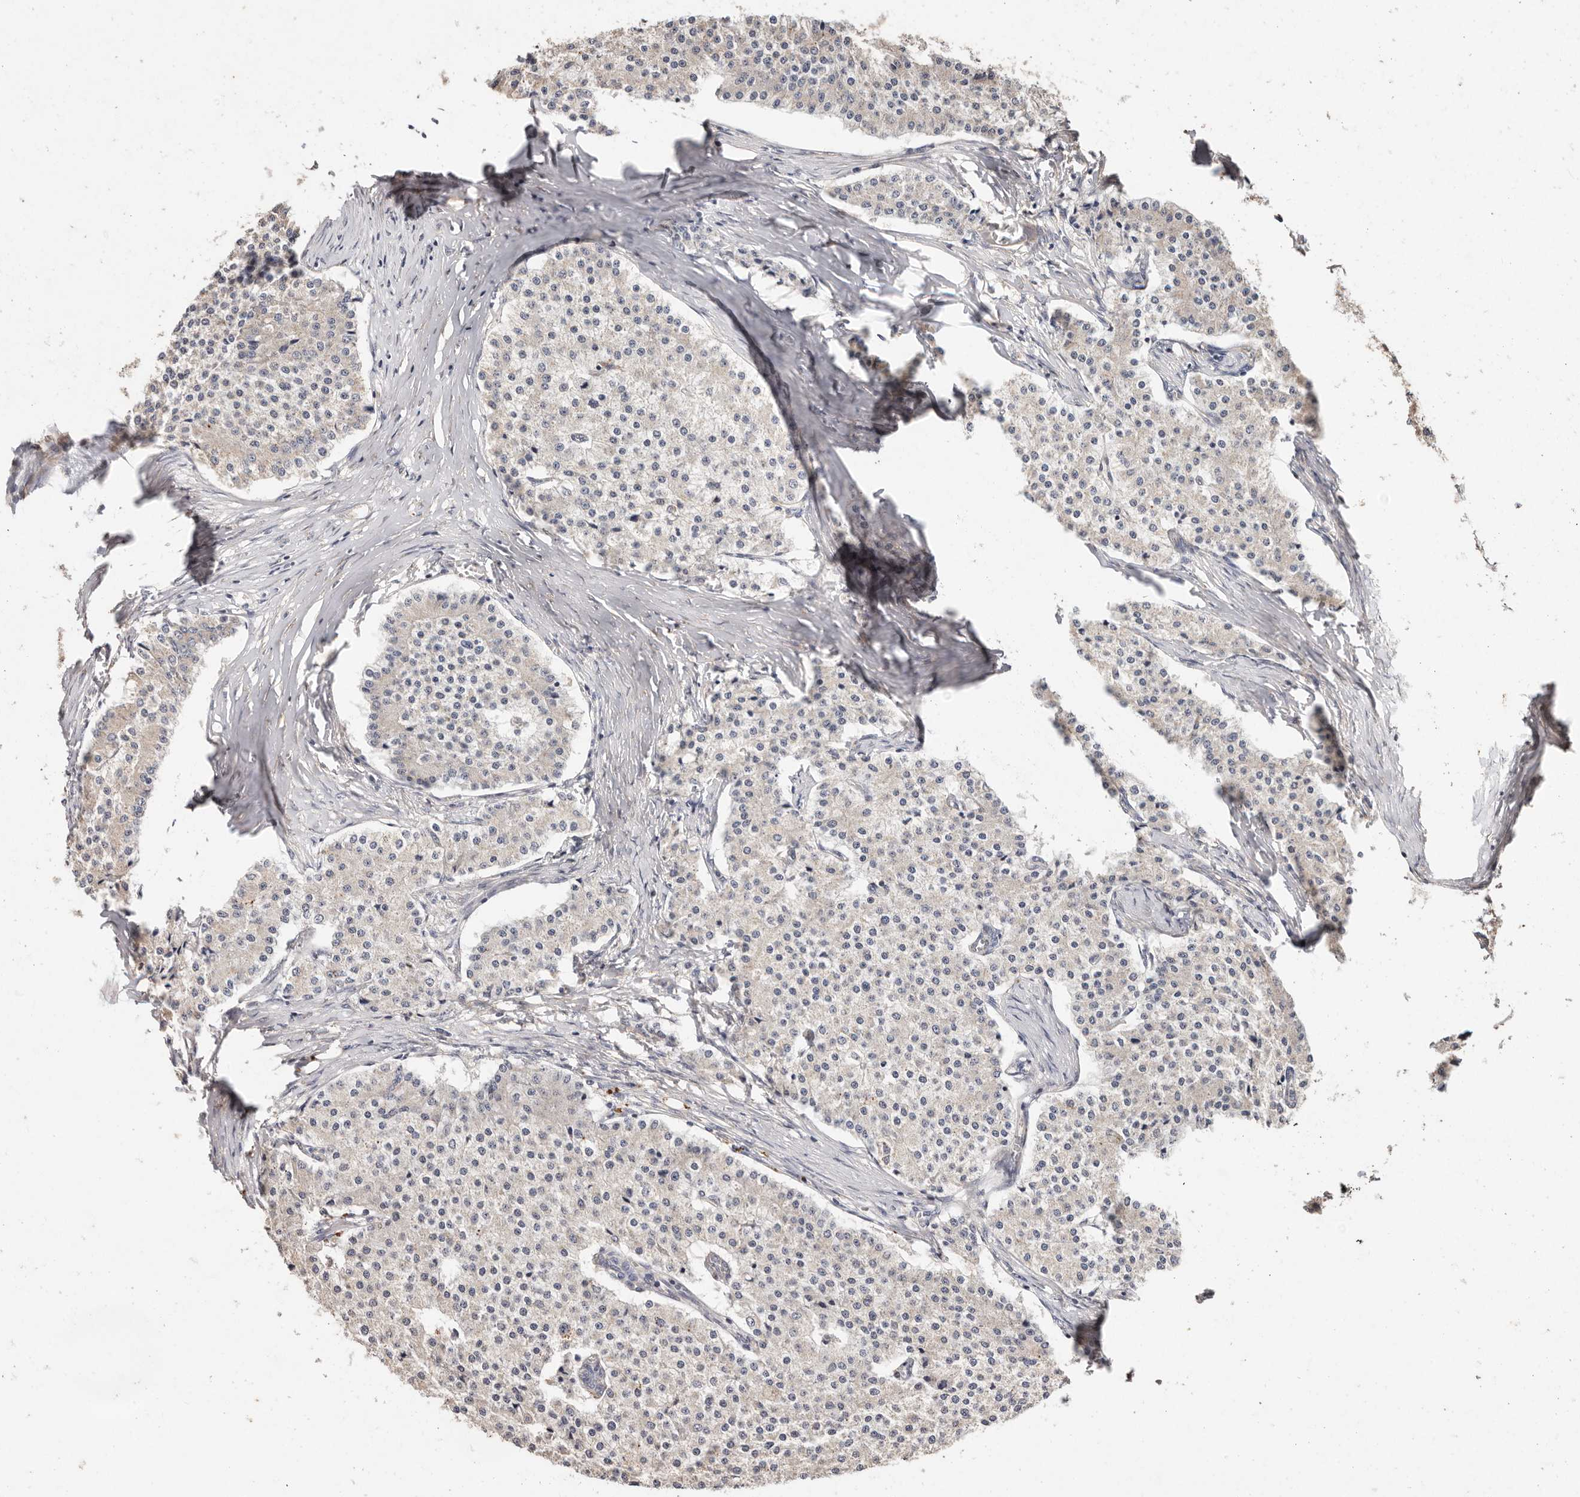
{"staining": {"intensity": "negative", "quantity": "none", "location": "none"}, "tissue": "carcinoid", "cell_type": "Tumor cells", "image_type": "cancer", "snomed": [{"axis": "morphology", "description": "Carcinoid, malignant, NOS"}, {"axis": "topography", "description": "Colon"}], "caption": "Tumor cells show no significant positivity in carcinoid. (Stains: DAB immunohistochemistry with hematoxylin counter stain, Microscopy: brightfield microscopy at high magnification).", "gene": "THBS3", "patient": {"sex": "female", "age": 52}}